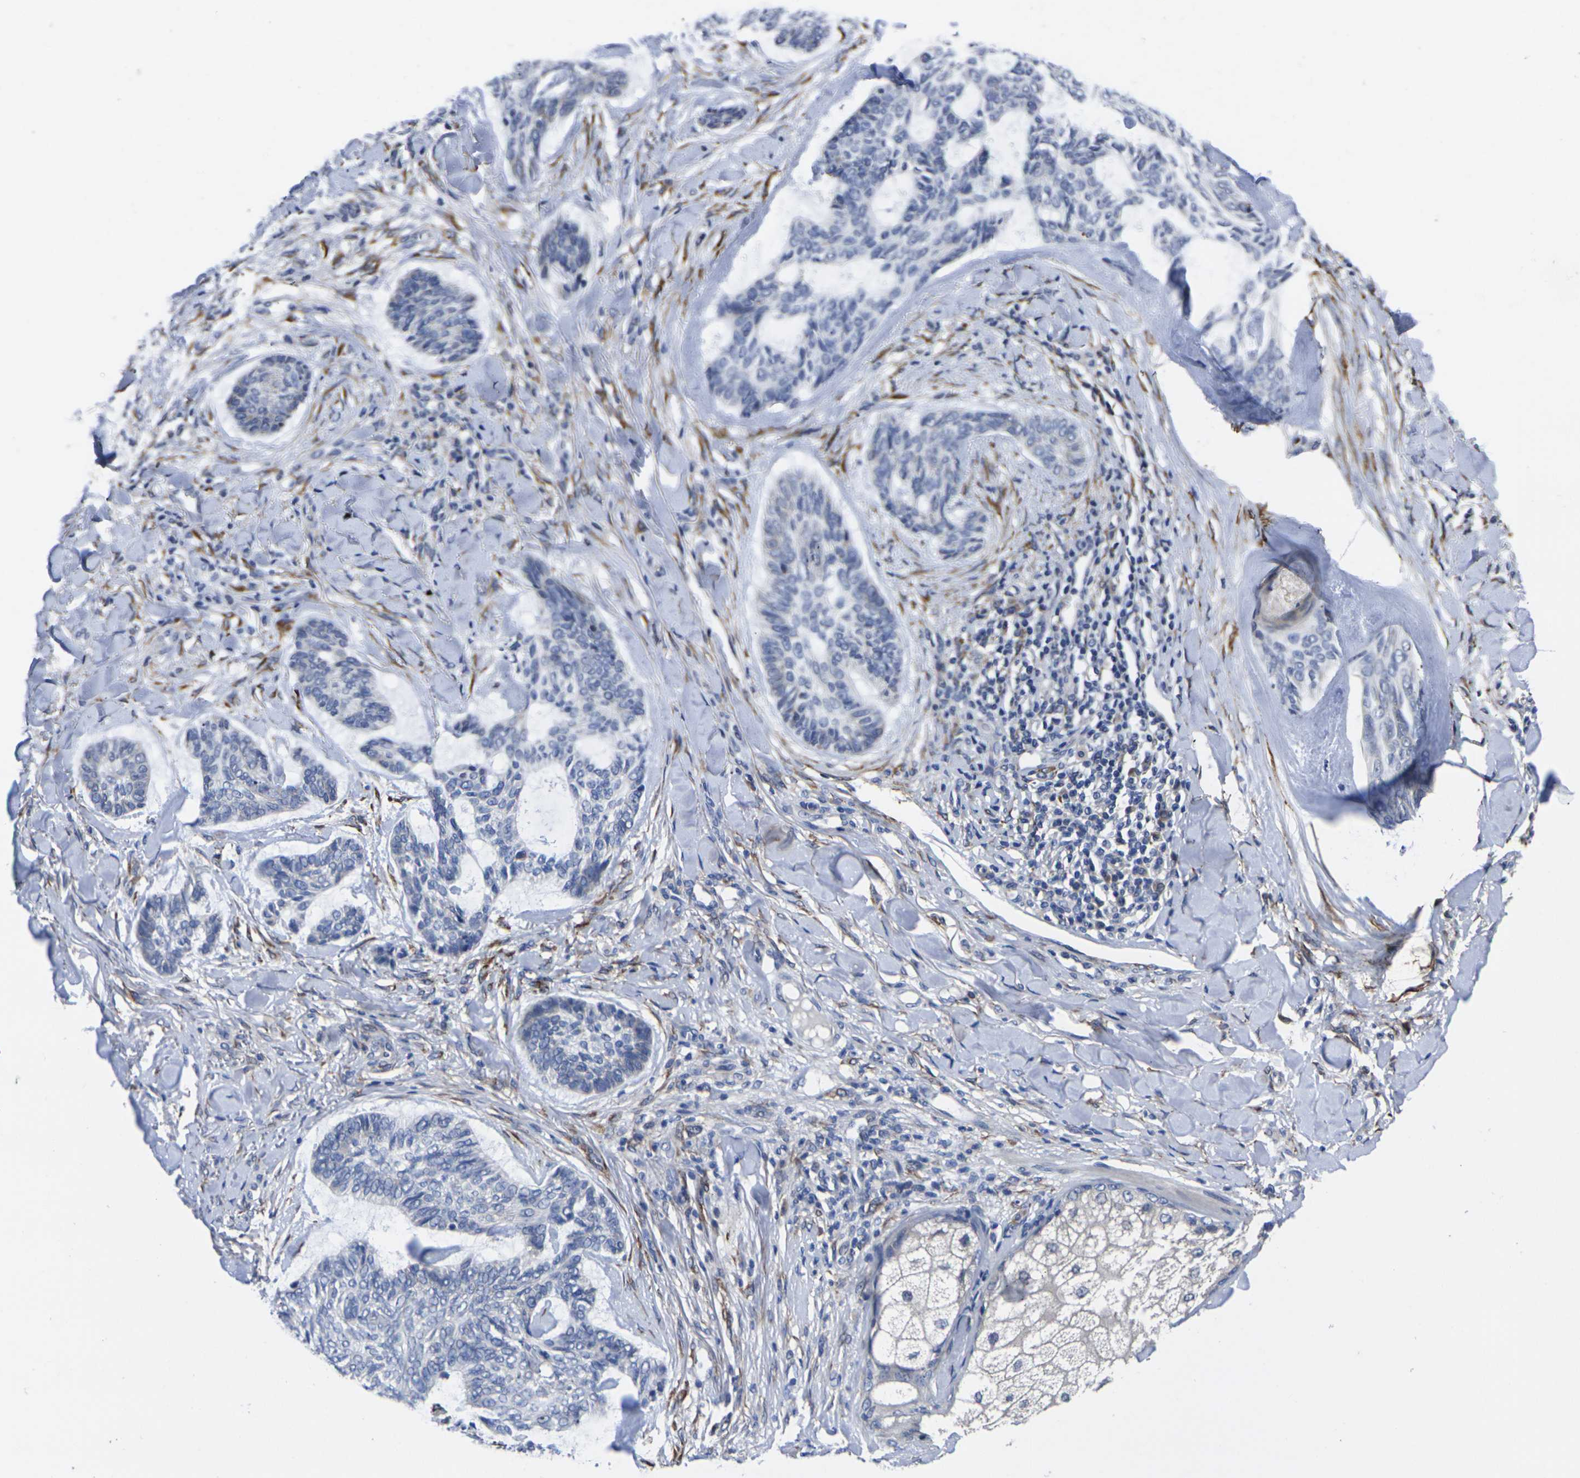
{"staining": {"intensity": "negative", "quantity": "none", "location": "none"}, "tissue": "skin cancer", "cell_type": "Tumor cells", "image_type": "cancer", "snomed": [{"axis": "morphology", "description": "Basal cell carcinoma"}, {"axis": "topography", "description": "Skin"}], "caption": "This is an immunohistochemistry image of human basal cell carcinoma (skin). There is no positivity in tumor cells.", "gene": "CYP2C8", "patient": {"sex": "male", "age": 43}}